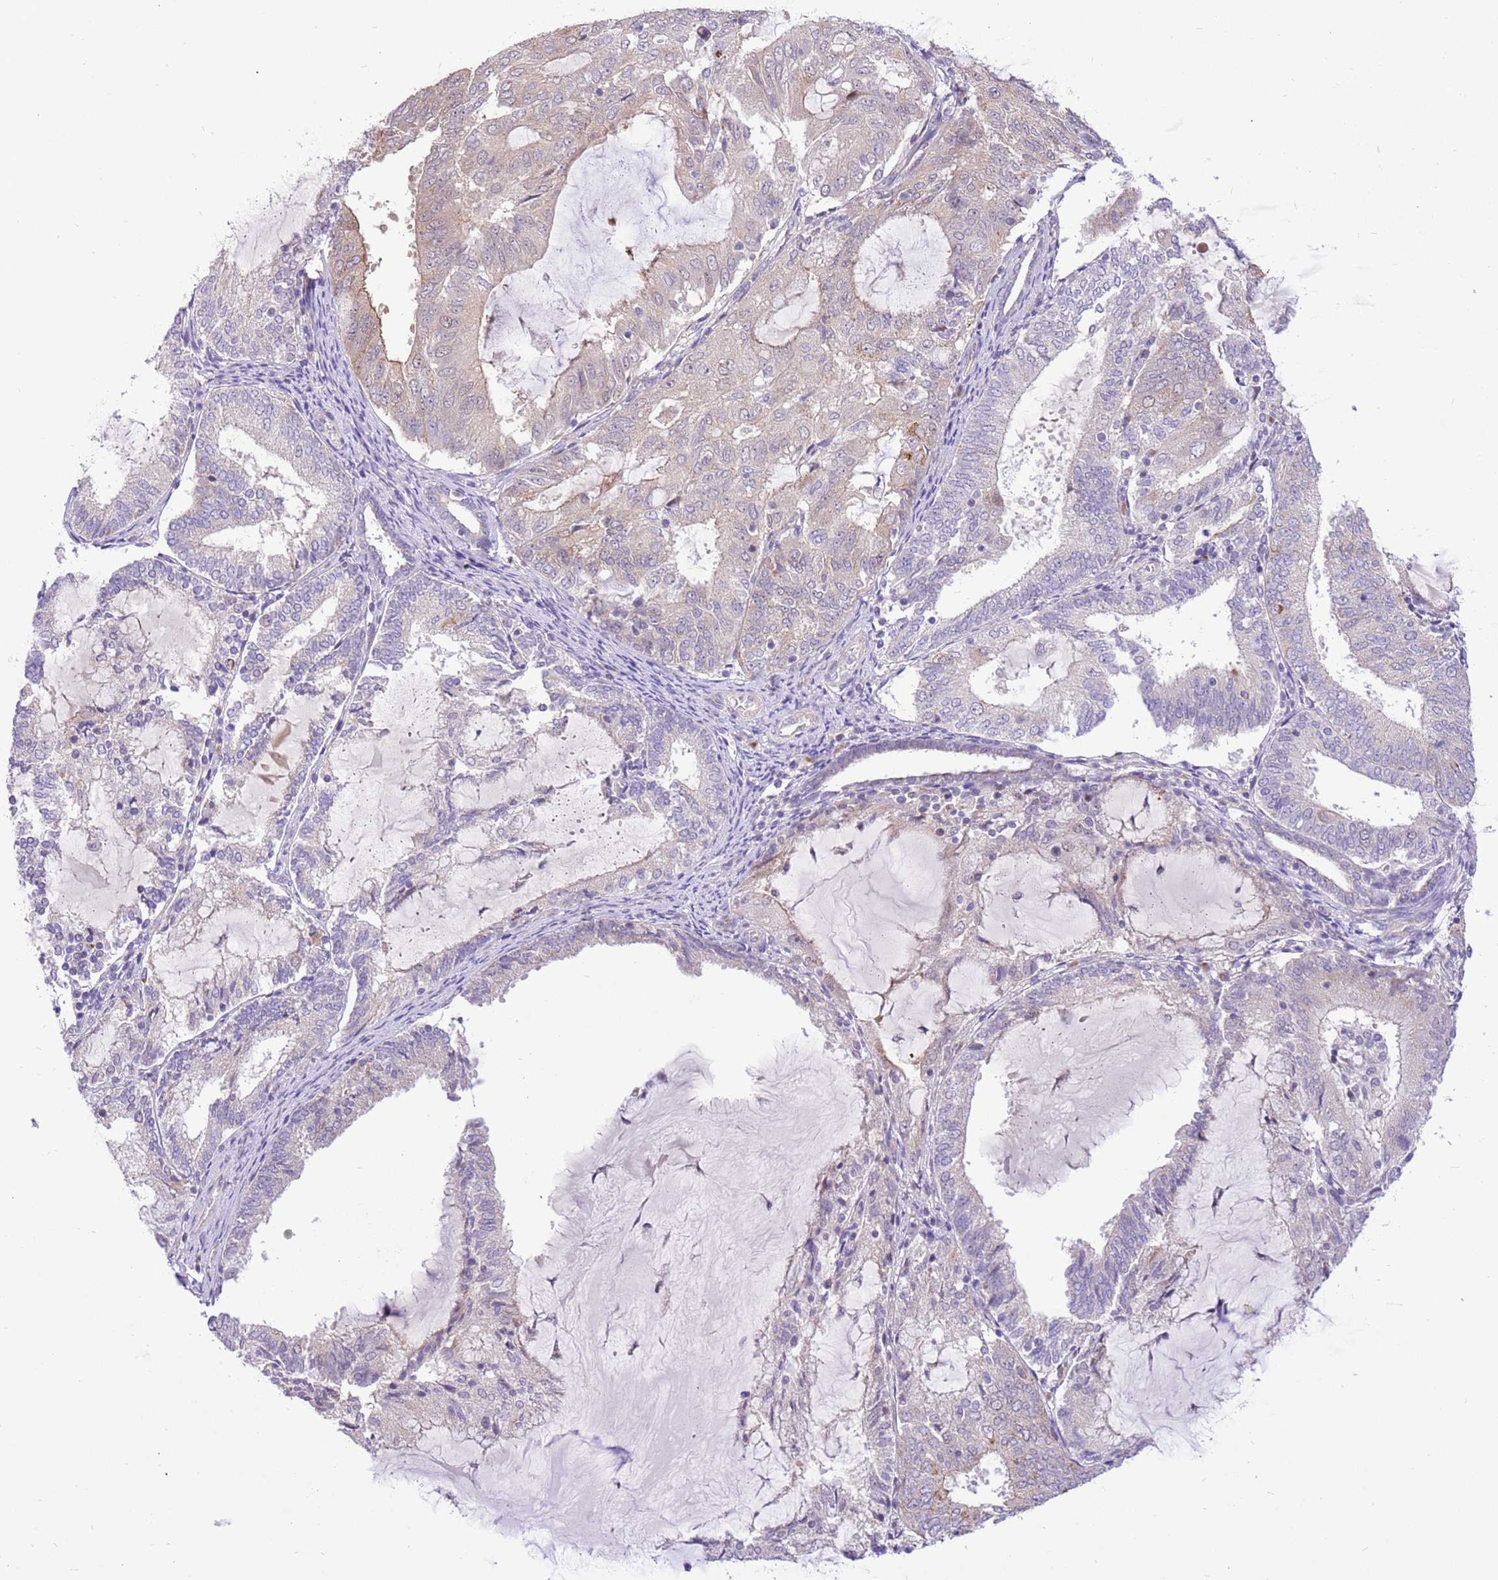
{"staining": {"intensity": "weak", "quantity": "<25%", "location": "cytoplasmic/membranous"}, "tissue": "endometrial cancer", "cell_type": "Tumor cells", "image_type": "cancer", "snomed": [{"axis": "morphology", "description": "Adenocarcinoma, NOS"}, {"axis": "topography", "description": "Endometrium"}], "caption": "Tumor cells show no significant protein positivity in endometrial cancer (adenocarcinoma). The staining is performed using DAB brown chromogen with nuclei counter-stained in using hematoxylin.", "gene": "COX17", "patient": {"sex": "female", "age": 81}}